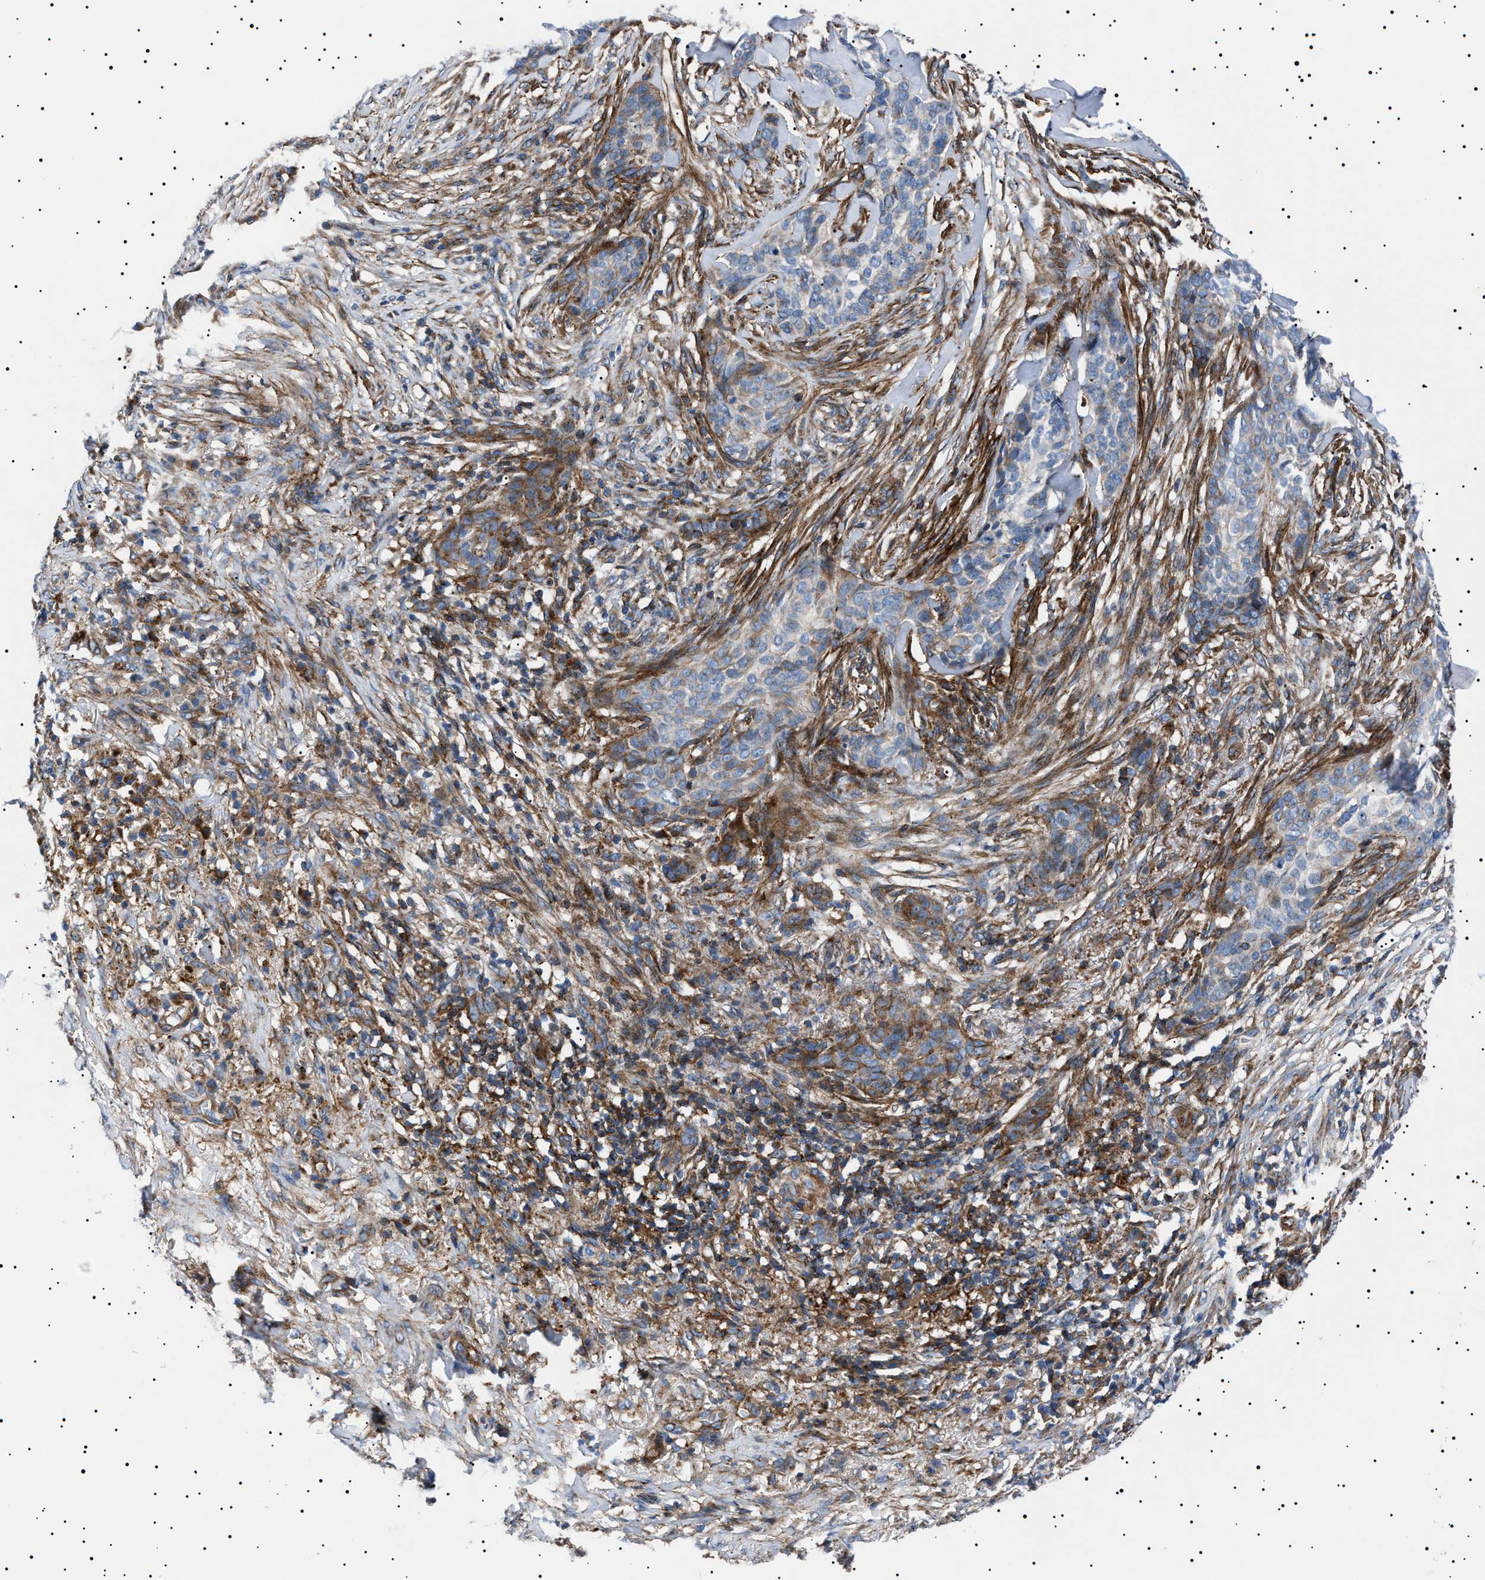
{"staining": {"intensity": "moderate", "quantity": "<25%", "location": "cytoplasmic/membranous"}, "tissue": "skin cancer", "cell_type": "Tumor cells", "image_type": "cancer", "snomed": [{"axis": "morphology", "description": "Basal cell carcinoma"}, {"axis": "topography", "description": "Skin"}], "caption": "This photomicrograph exhibits immunohistochemistry staining of skin basal cell carcinoma, with low moderate cytoplasmic/membranous positivity in approximately <25% of tumor cells.", "gene": "NEU1", "patient": {"sex": "male", "age": 85}}